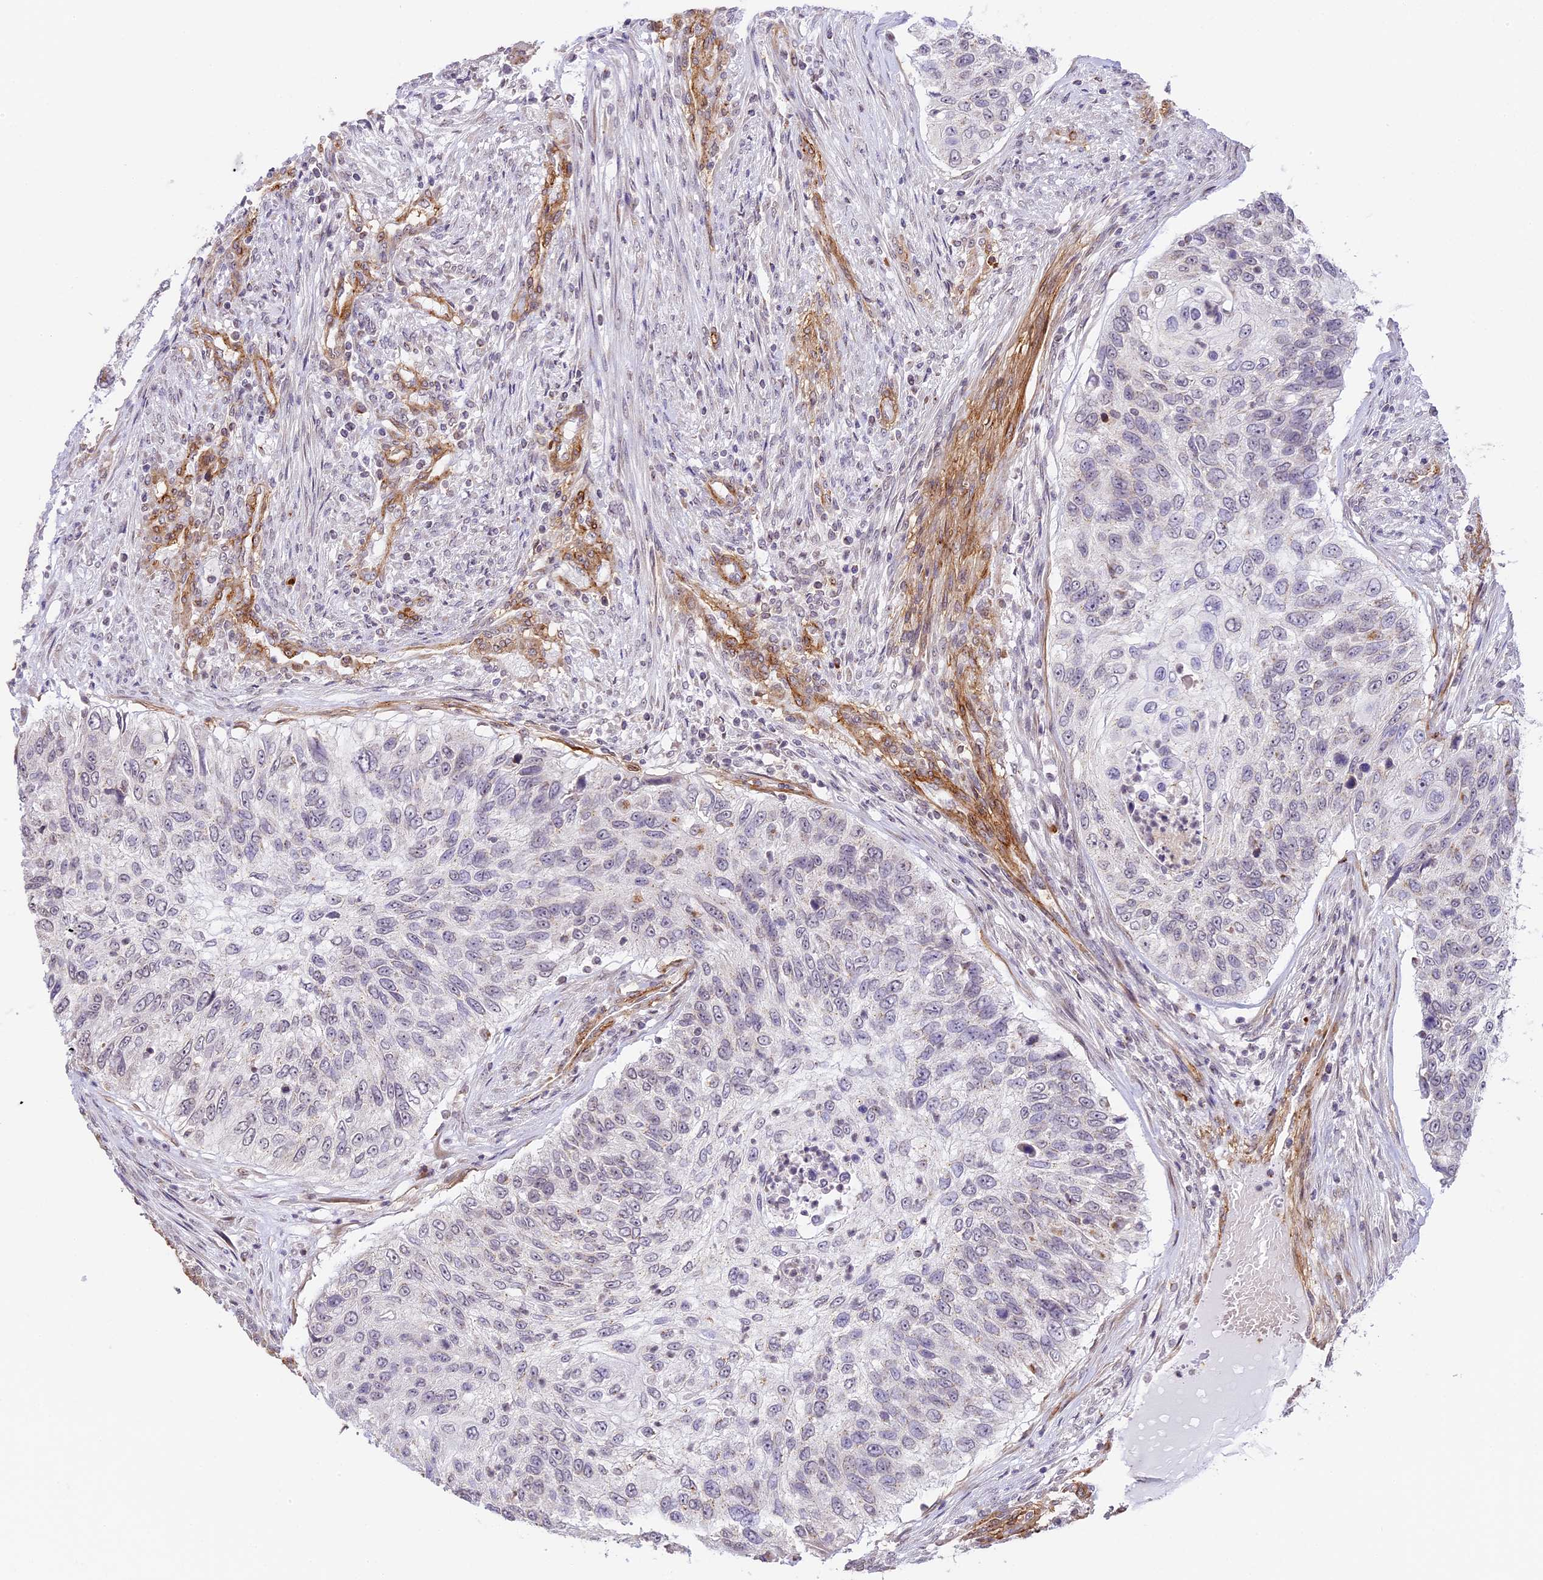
{"staining": {"intensity": "negative", "quantity": "none", "location": "none"}, "tissue": "urothelial cancer", "cell_type": "Tumor cells", "image_type": "cancer", "snomed": [{"axis": "morphology", "description": "Urothelial carcinoma, High grade"}, {"axis": "topography", "description": "Urinary bladder"}], "caption": "Immunohistochemical staining of urothelial carcinoma (high-grade) reveals no significant staining in tumor cells.", "gene": "HEATR5B", "patient": {"sex": "female", "age": 60}}